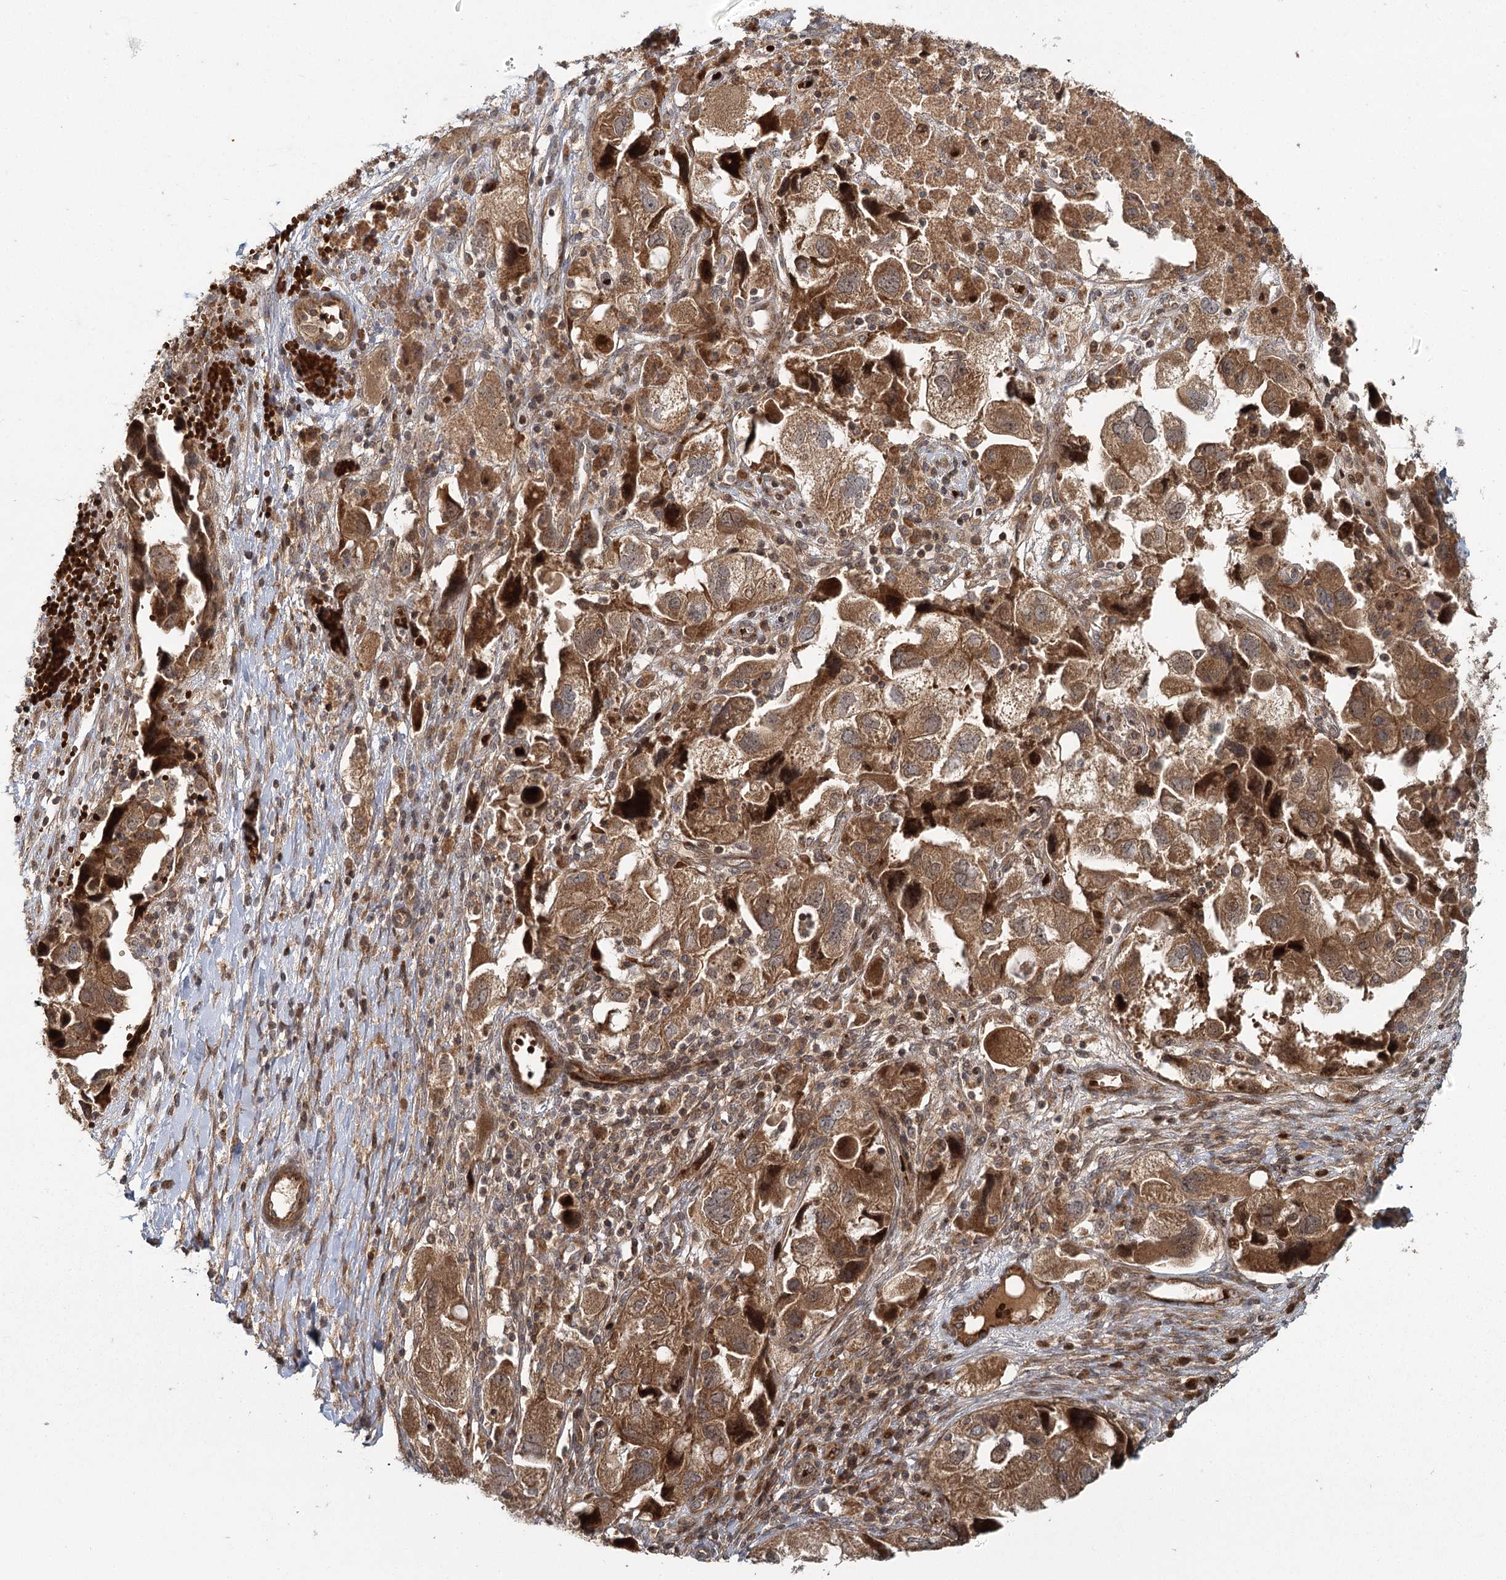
{"staining": {"intensity": "strong", "quantity": ">75%", "location": "cytoplasmic/membranous,nuclear"}, "tissue": "ovarian cancer", "cell_type": "Tumor cells", "image_type": "cancer", "snomed": [{"axis": "morphology", "description": "Carcinoma, NOS"}, {"axis": "morphology", "description": "Cystadenocarcinoma, serous, NOS"}, {"axis": "topography", "description": "Ovary"}], "caption": "Approximately >75% of tumor cells in human ovarian serous cystadenocarcinoma display strong cytoplasmic/membranous and nuclear protein staining as visualized by brown immunohistochemical staining.", "gene": "RAPGEF6", "patient": {"sex": "female", "age": 69}}